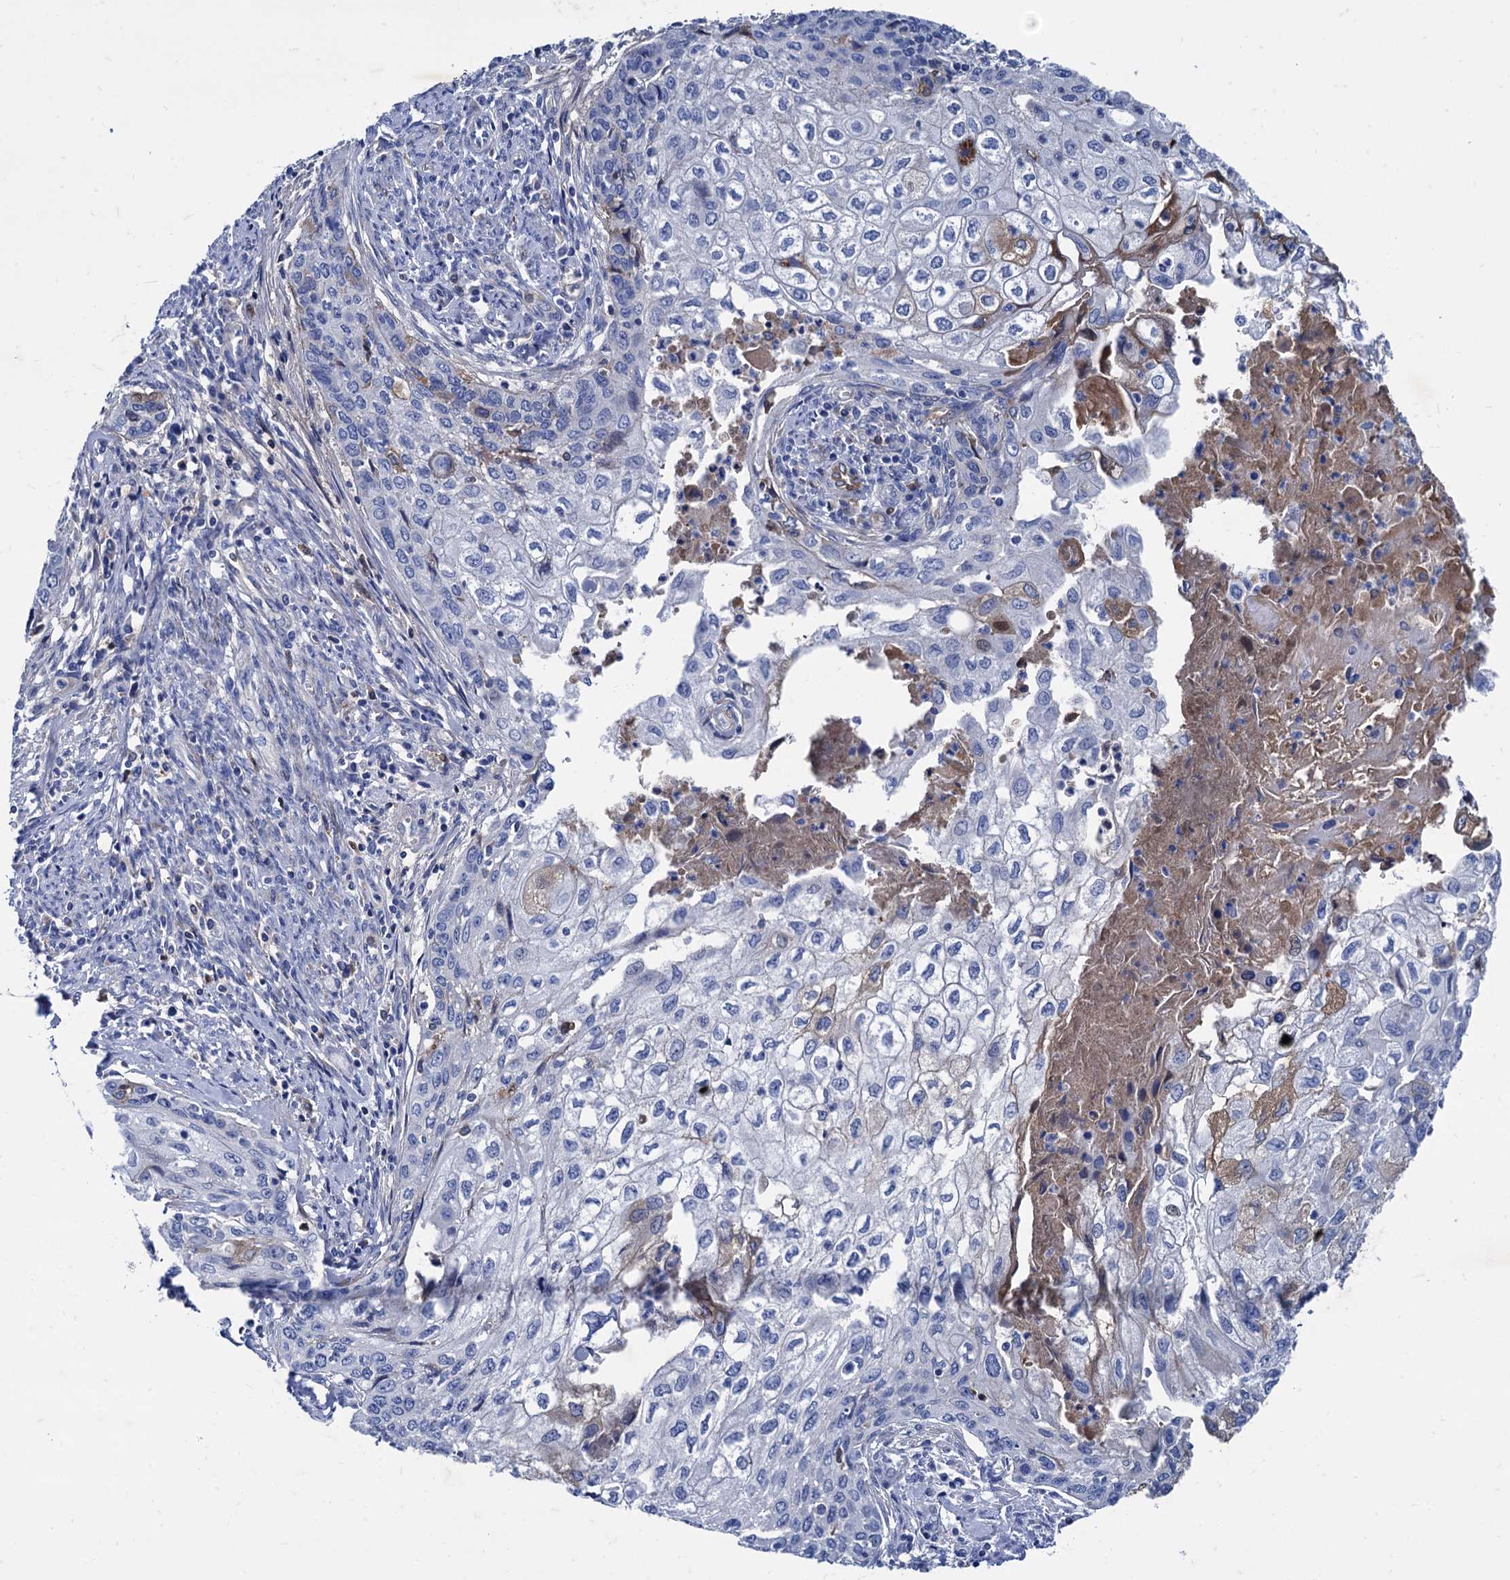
{"staining": {"intensity": "negative", "quantity": "none", "location": "none"}, "tissue": "cervical cancer", "cell_type": "Tumor cells", "image_type": "cancer", "snomed": [{"axis": "morphology", "description": "Squamous cell carcinoma, NOS"}, {"axis": "topography", "description": "Cervix"}], "caption": "Tumor cells show no significant protein expression in cervical cancer (squamous cell carcinoma).", "gene": "TMEM72", "patient": {"sex": "female", "age": 63}}